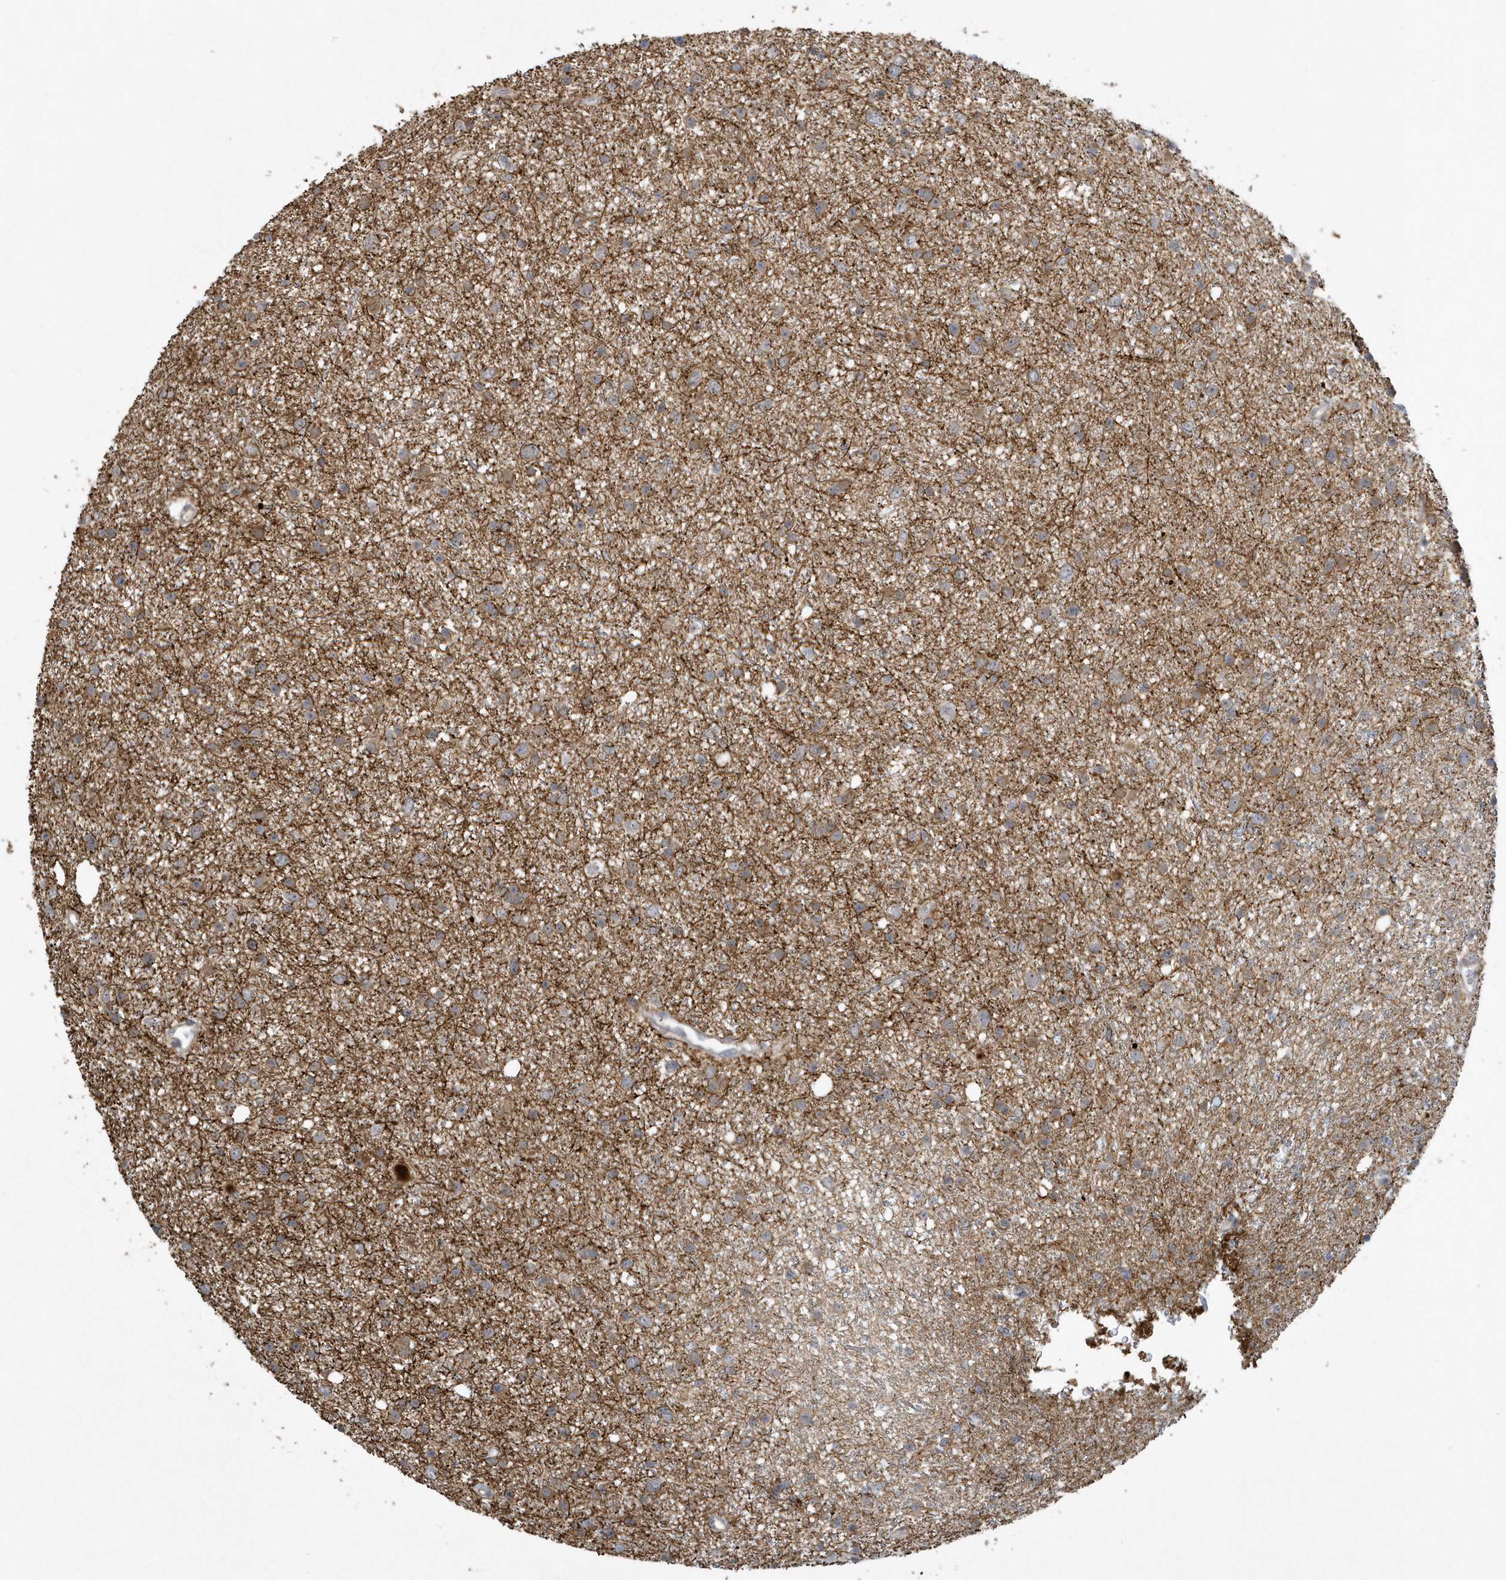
{"staining": {"intensity": "moderate", "quantity": ">75%", "location": "cytoplasmic/membranous"}, "tissue": "glioma", "cell_type": "Tumor cells", "image_type": "cancer", "snomed": [{"axis": "morphology", "description": "Glioma, malignant, Low grade"}, {"axis": "topography", "description": "Cerebral cortex"}], "caption": "IHC histopathology image of human low-grade glioma (malignant) stained for a protein (brown), which demonstrates medium levels of moderate cytoplasmic/membranous staining in approximately >75% of tumor cells.", "gene": "THG1L", "patient": {"sex": "female", "age": 39}}